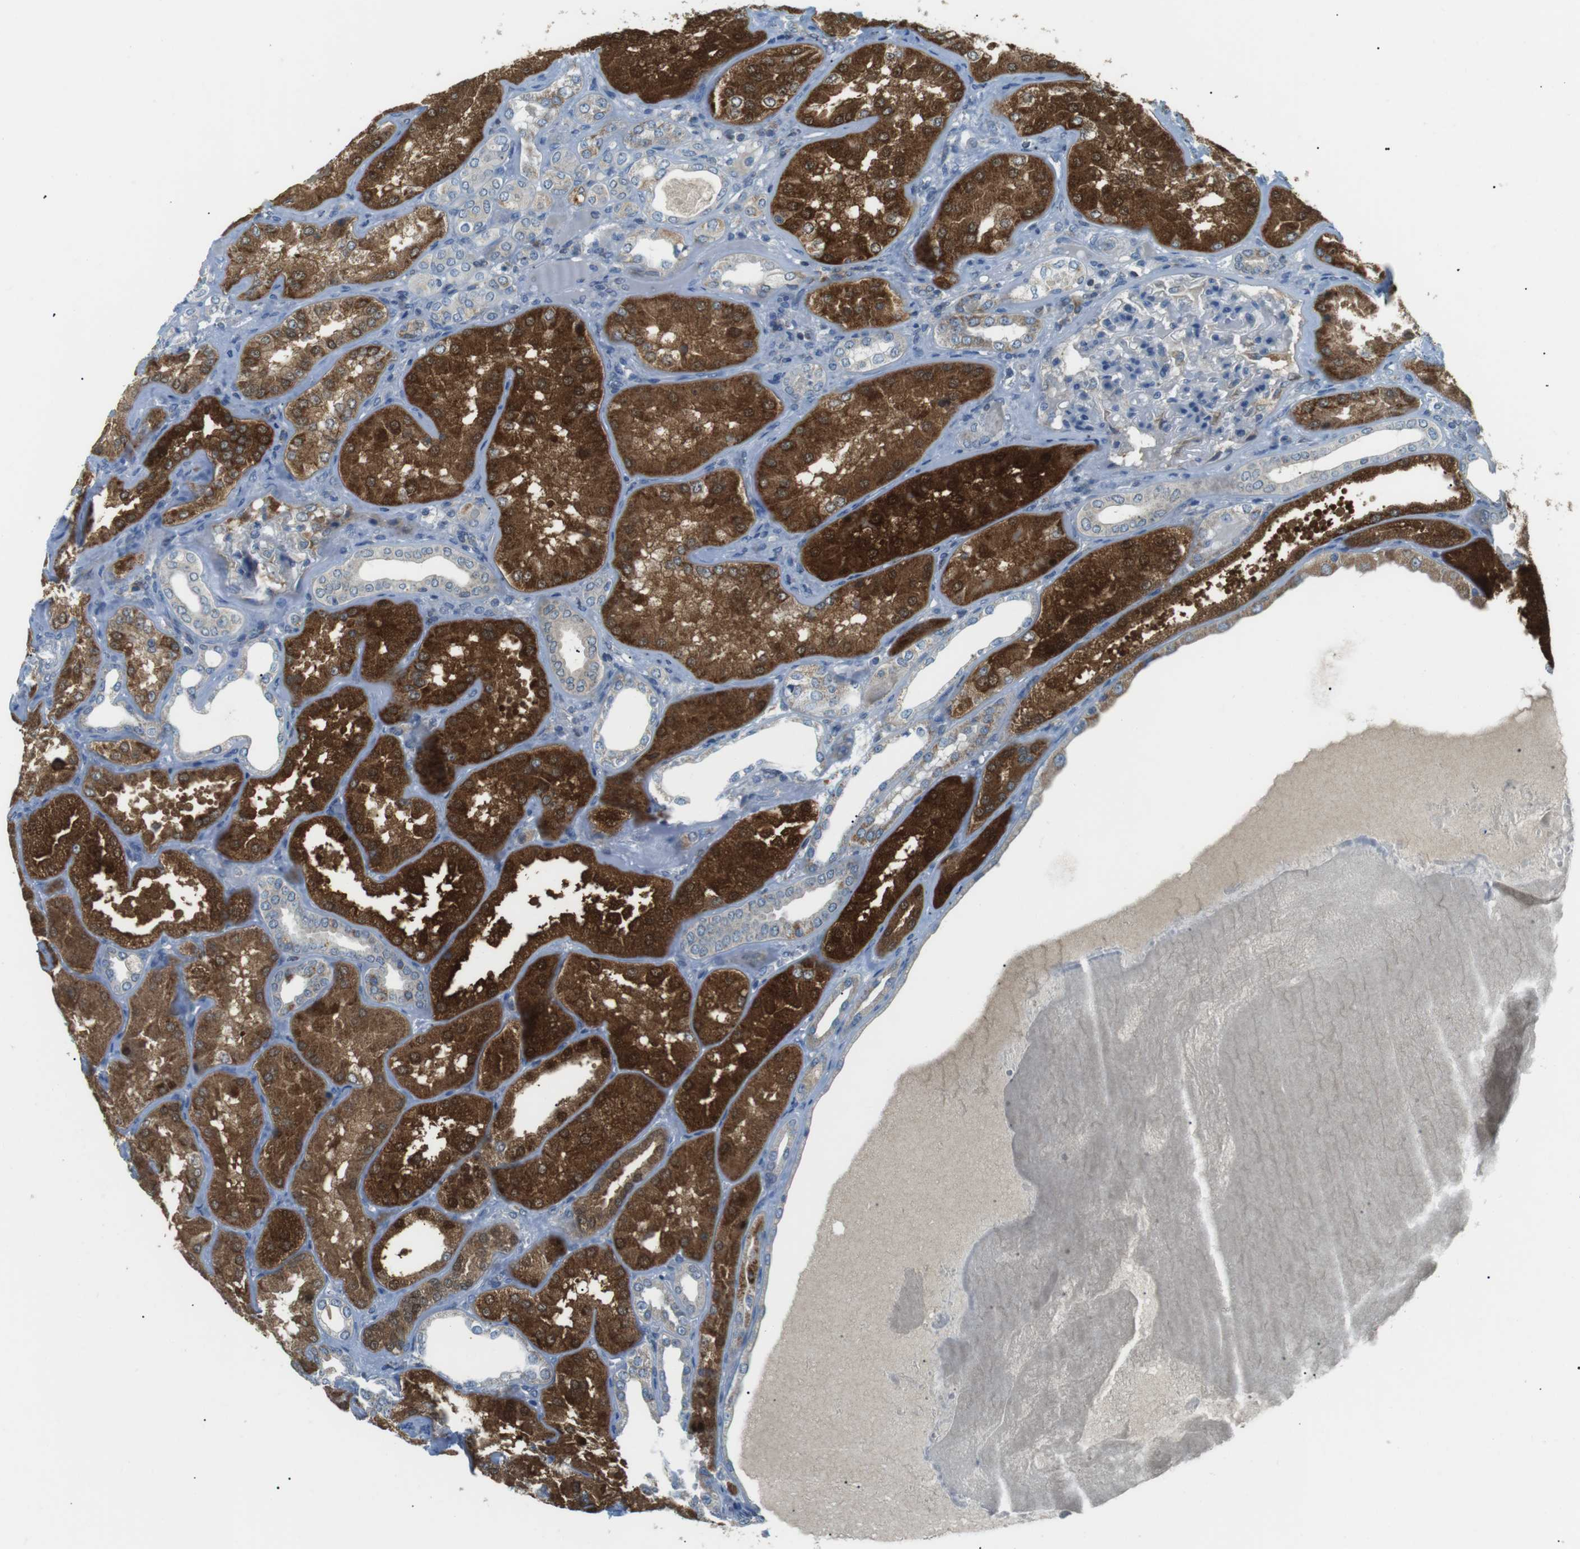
{"staining": {"intensity": "moderate", "quantity": "<25%", "location": "cytoplasmic/membranous"}, "tissue": "kidney", "cell_type": "Cells in glomeruli", "image_type": "normal", "snomed": [{"axis": "morphology", "description": "Normal tissue, NOS"}, {"axis": "topography", "description": "Kidney"}], "caption": "Protein expression analysis of unremarkable kidney reveals moderate cytoplasmic/membranous positivity in about <25% of cells in glomeruli. The staining was performed using DAB (3,3'-diaminobenzidine) to visualize the protein expression in brown, while the nuclei were stained in blue with hematoxylin (Magnification: 20x).", "gene": "BACE1", "patient": {"sex": "female", "age": 56}}